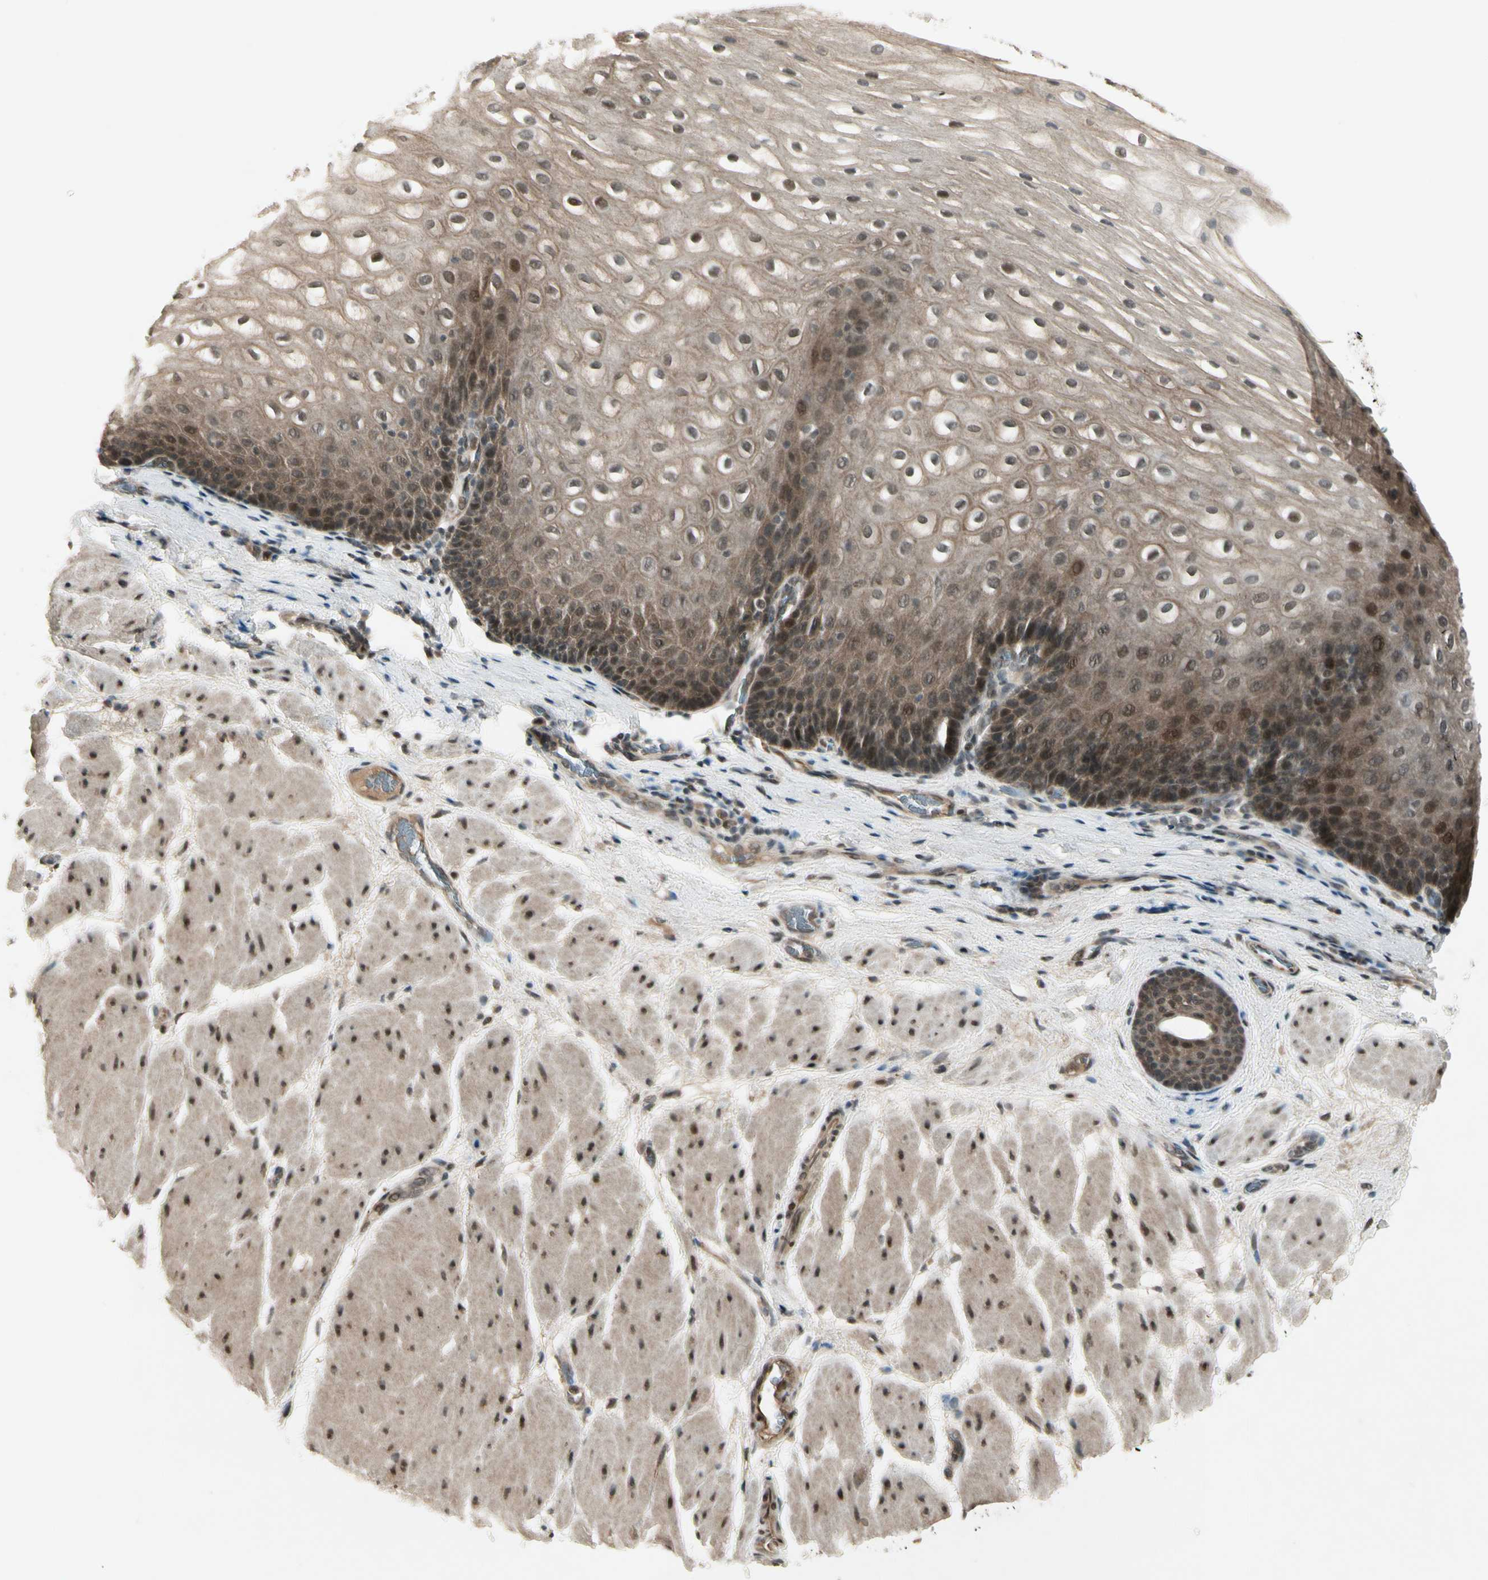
{"staining": {"intensity": "moderate", "quantity": ">75%", "location": "cytoplasmic/membranous,nuclear"}, "tissue": "esophagus", "cell_type": "Squamous epithelial cells", "image_type": "normal", "snomed": [{"axis": "morphology", "description": "Normal tissue, NOS"}, {"axis": "topography", "description": "Esophagus"}], "caption": "Immunohistochemistry of unremarkable human esophagus displays medium levels of moderate cytoplasmic/membranous,nuclear positivity in about >75% of squamous epithelial cells. The staining was performed using DAB to visualize the protein expression in brown, while the nuclei were stained in blue with hematoxylin (Magnification: 20x).", "gene": "CDK11A", "patient": {"sex": "male", "age": 48}}